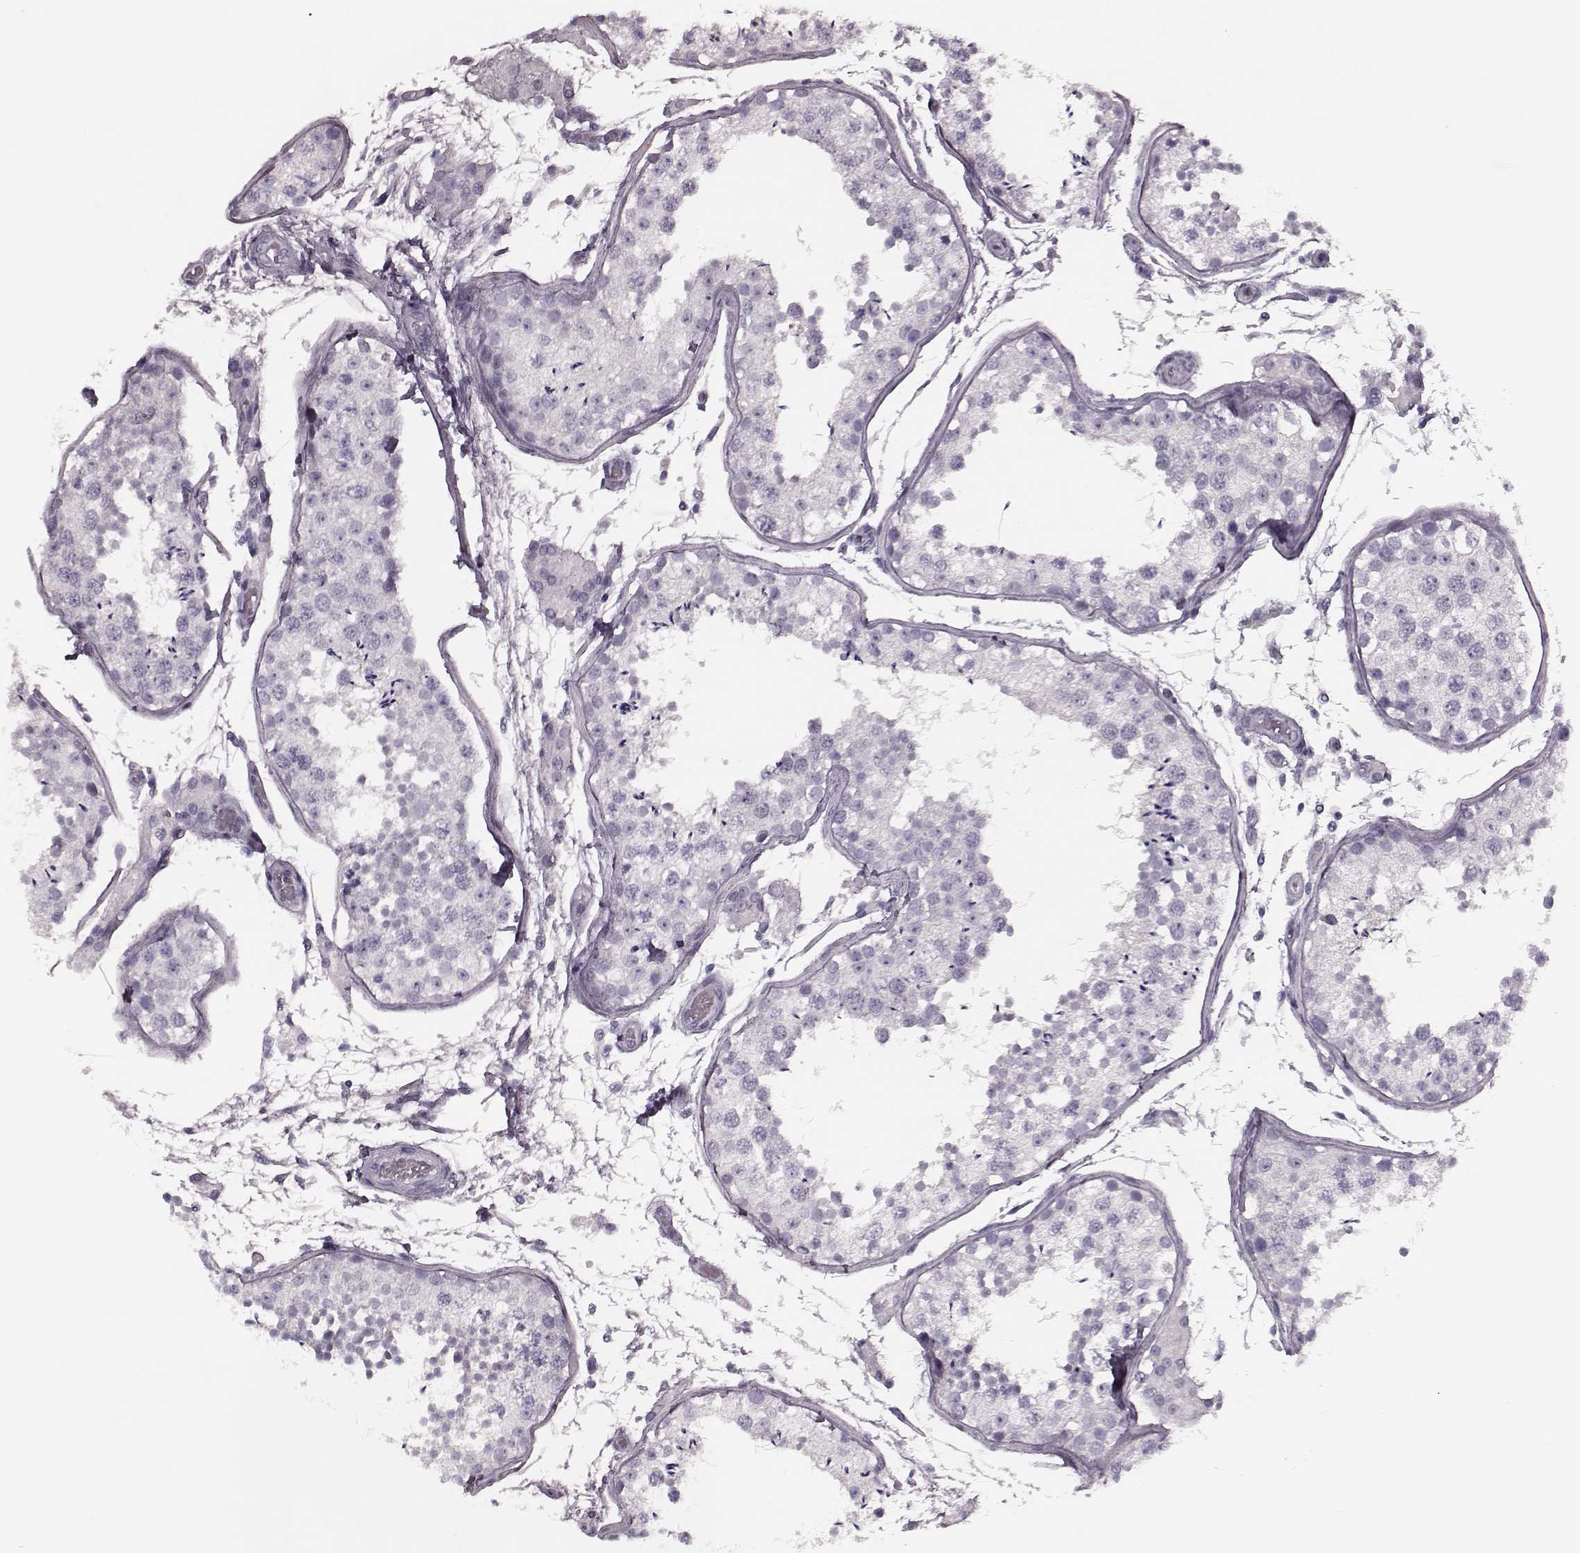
{"staining": {"intensity": "negative", "quantity": "none", "location": "none"}, "tissue": "testis", "cell_type": "Cells in seminiferous ducts", "image_type": "normal", "snomed": [{"axis": "morphology", "description": "Normal tissue, NOS"}, {"axis": "topography", "description": "Testis"}], "caption": "A photomicrograph of testis stained for a protein reveals no brown staining in cells in seminiferous ducts. Brightfield microscopy of immunohistochemistry stained with DAB (brown) and hematoxylin (blue), captured at high magnification.", "gene": "TRPM1", "patient": {"sex": "male", "age": 29}}